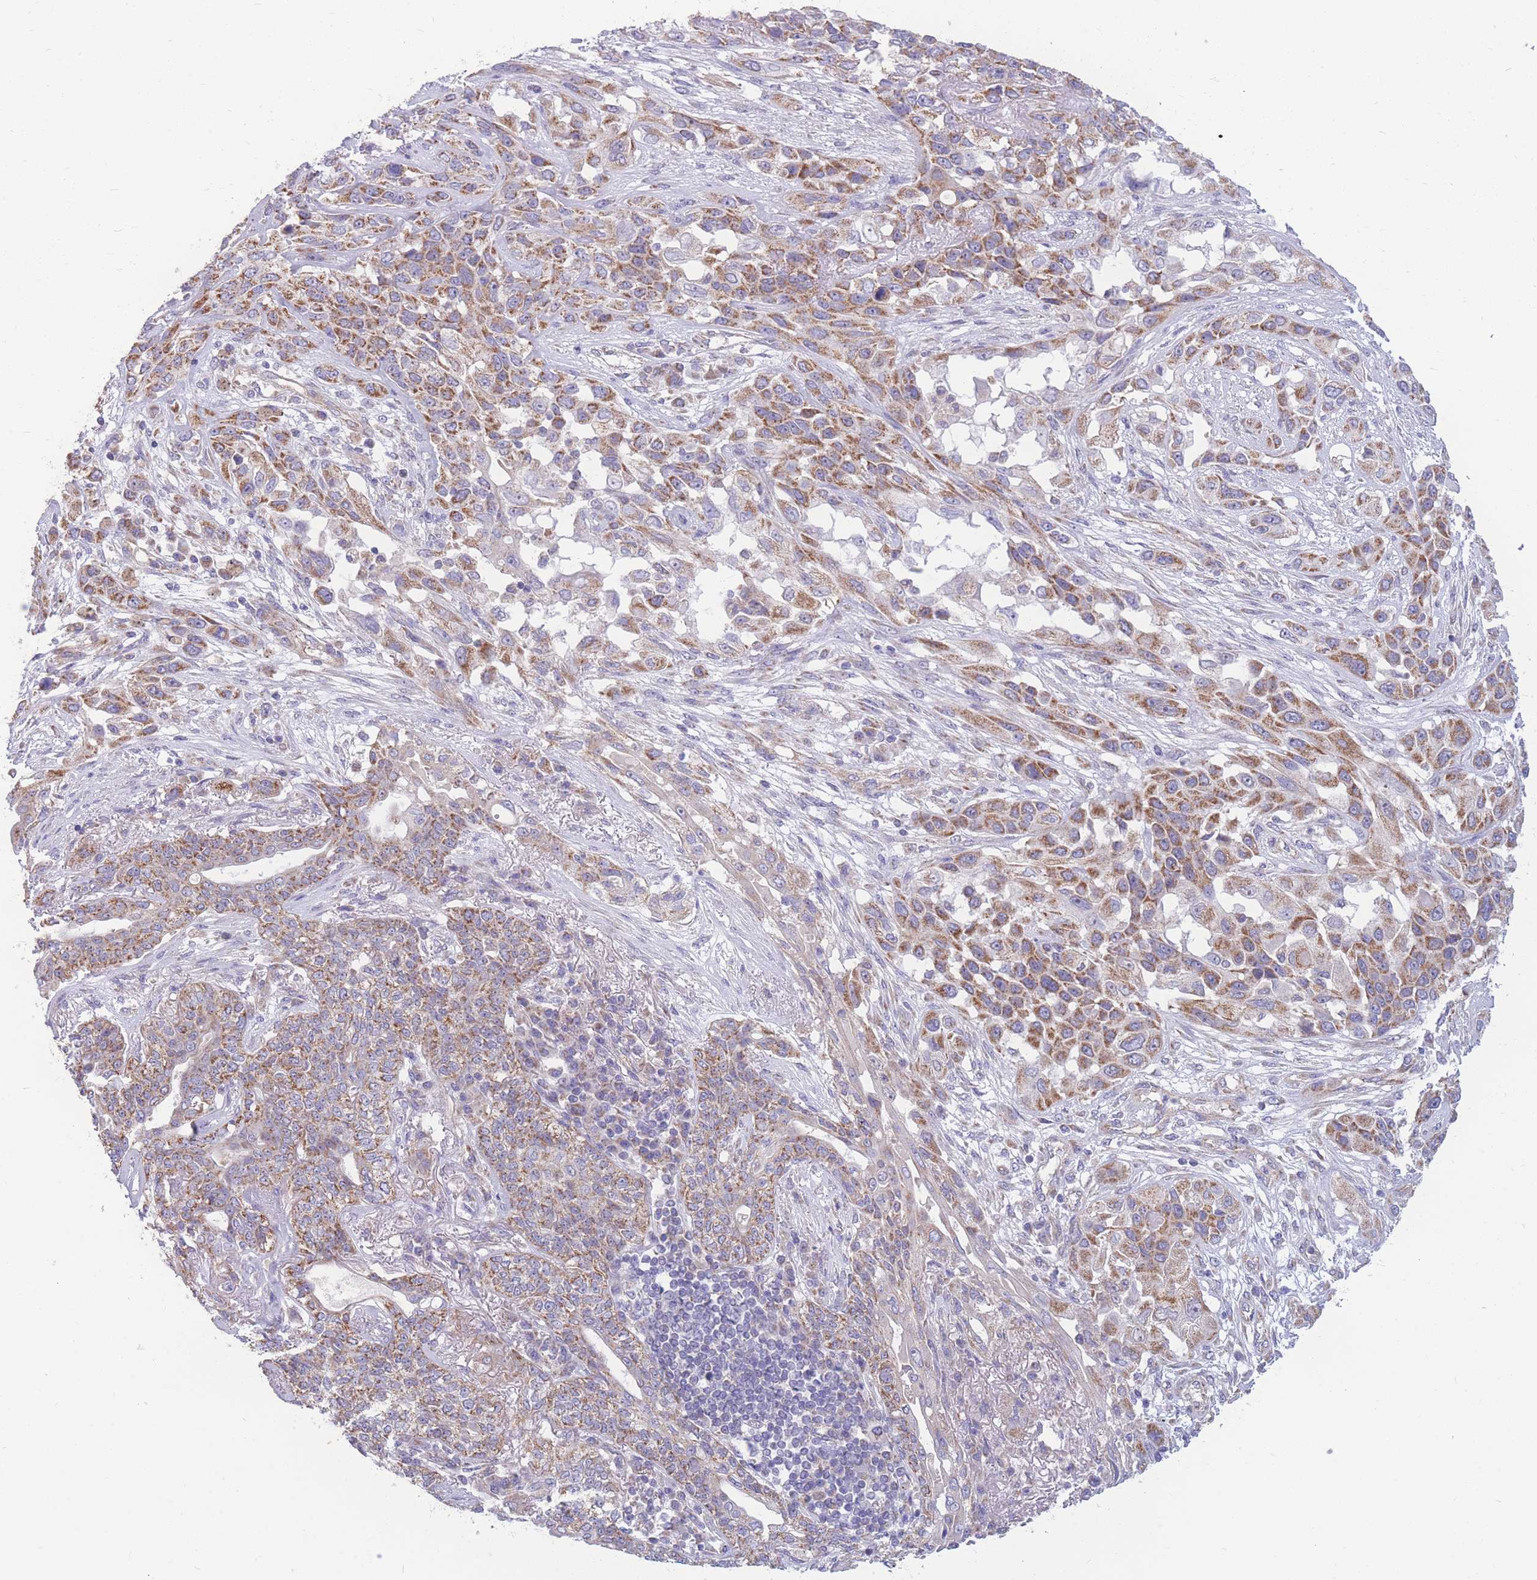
{"staining": {"intensity": "moderate", "quantity": ">75%", "location": "cytoplasmic/membranous"}, "tissue": "lung cancer", "cell_type": "Tumor cells", "image_type": "cancer", "snomed": [{"axis": "morphology", "description": "Squamous cell carcinoma, NOS"}, {"axis": "topography", "description": "Lung"}], "caption": "Protein expression analysis of squamous cell carcinoma (lung) demonstrates moderate cytoplasmic/membranous staining in approximately >75% of tumor cells.", "gene": "MRPS9", "patient": {"sex": "female", "age": 70}}